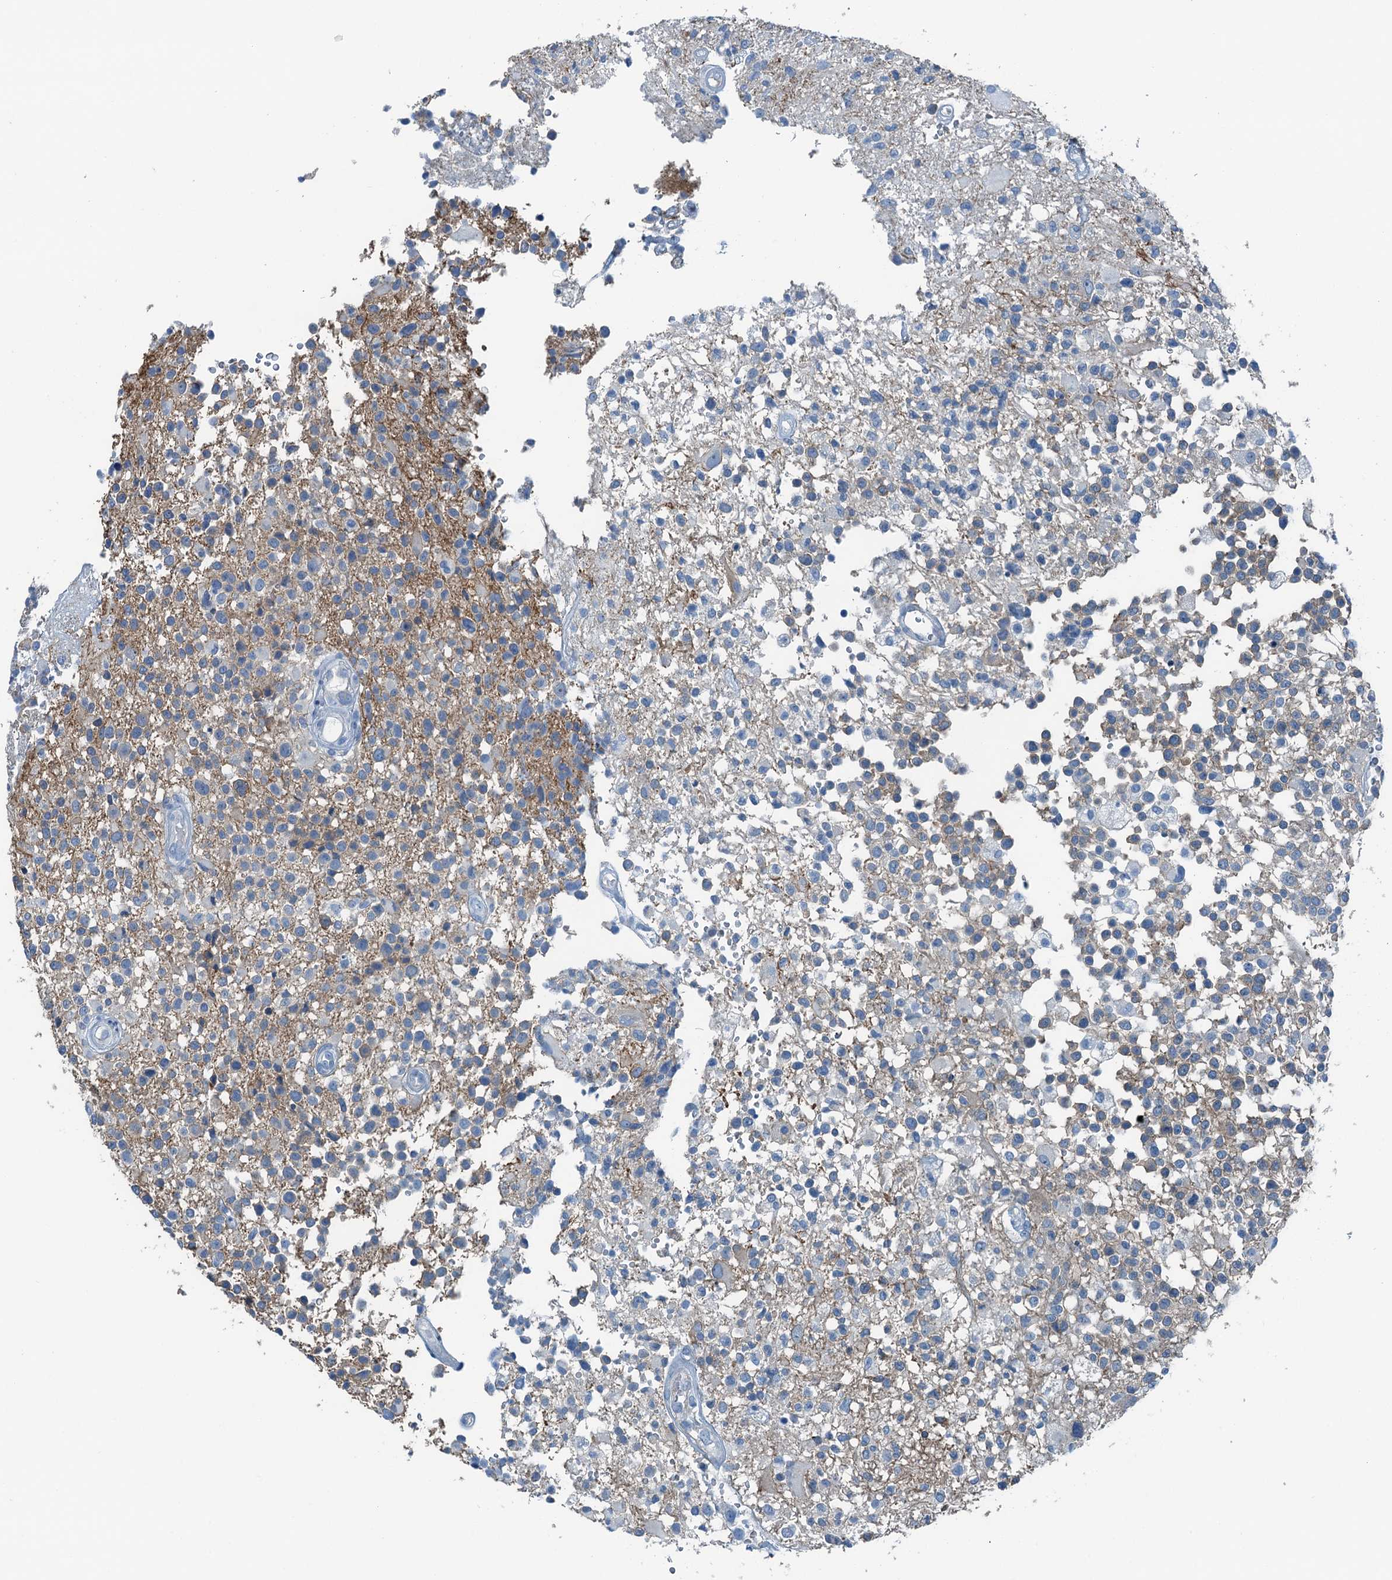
{"staining": {"intensity": "negative", "quantity": "none", "location": "none"}, "tissue": "glioma", "cell_type": "Tumor cells", "image_type": "cancer", "snomed": [{"axis": "morphology", "description": "Glioma, malignant, High grade"}, {"axis": "morphology", "description": "Glioblastoma, NOS"}, {"axis": "topography", "description": "Brain"}], "caption": "High magnification brightfield microscopy of glioblastoma stained with DAB (3,3'-diaminobenzidine) (brown) and counterstained with hematoxylin (blue): tumor cells show no significant staining.", "gene": "TMOD2", "patient": {"sex": "male", "age": 60}}